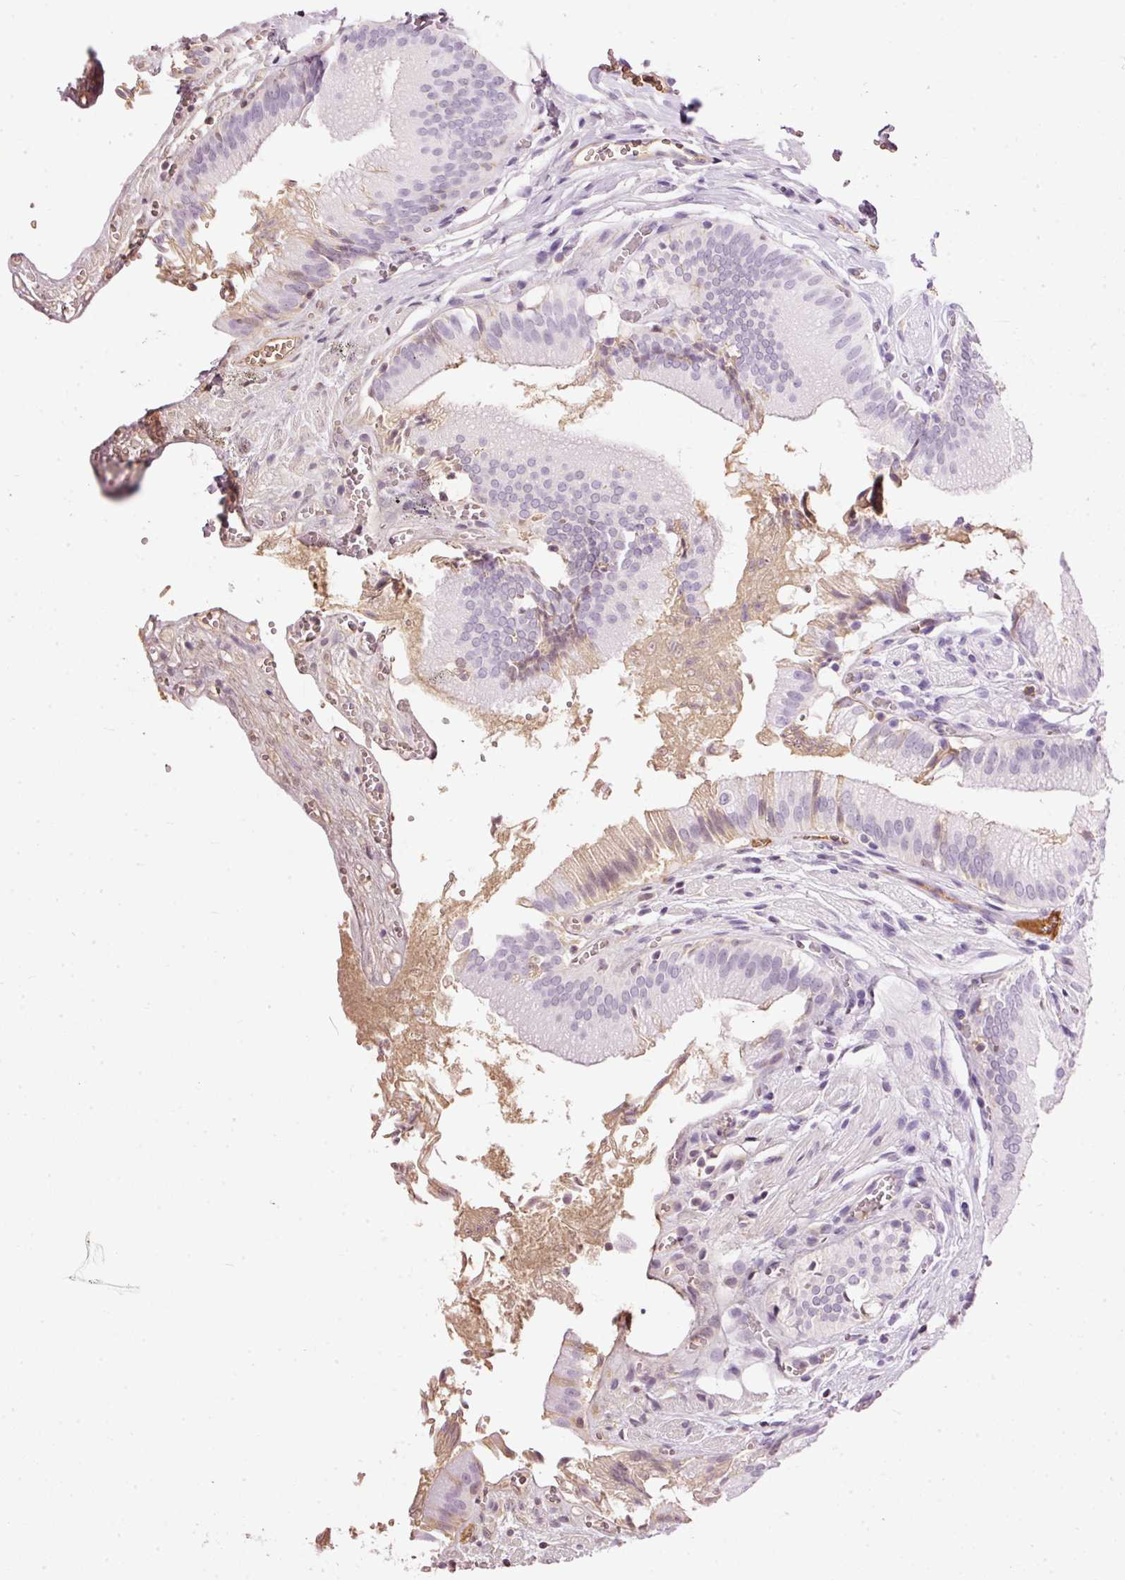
{"staining": {"intensity": "weak", "quantity": "<25%", "location": "cytoplasmic/membranous,nuclear"}, "tissue": "gallbladder", "cell_type": "Glandular cells", "image_type": "normal", "snomed": [{"axis": "morphology", "description": "Normal tissue, NOS"}, {"axis": "topography", "description": "Gallbladder"}, {"axis": "topography", "description": "Peripheral nerve tissue"}], "caption": "Immunohistochemistry (IHC) micrograph of unremarkable human gallbladder stained for a protein (brown), which exhibits no staining in glandular cells. The staining was performed using DAB to visualize the protein expression in brown, while the nuclei were stained in blue with hematoxylin (Magnification: 20x).", "gene": "PRPF38B", "patient": {"sex": "male", "age": 17}}